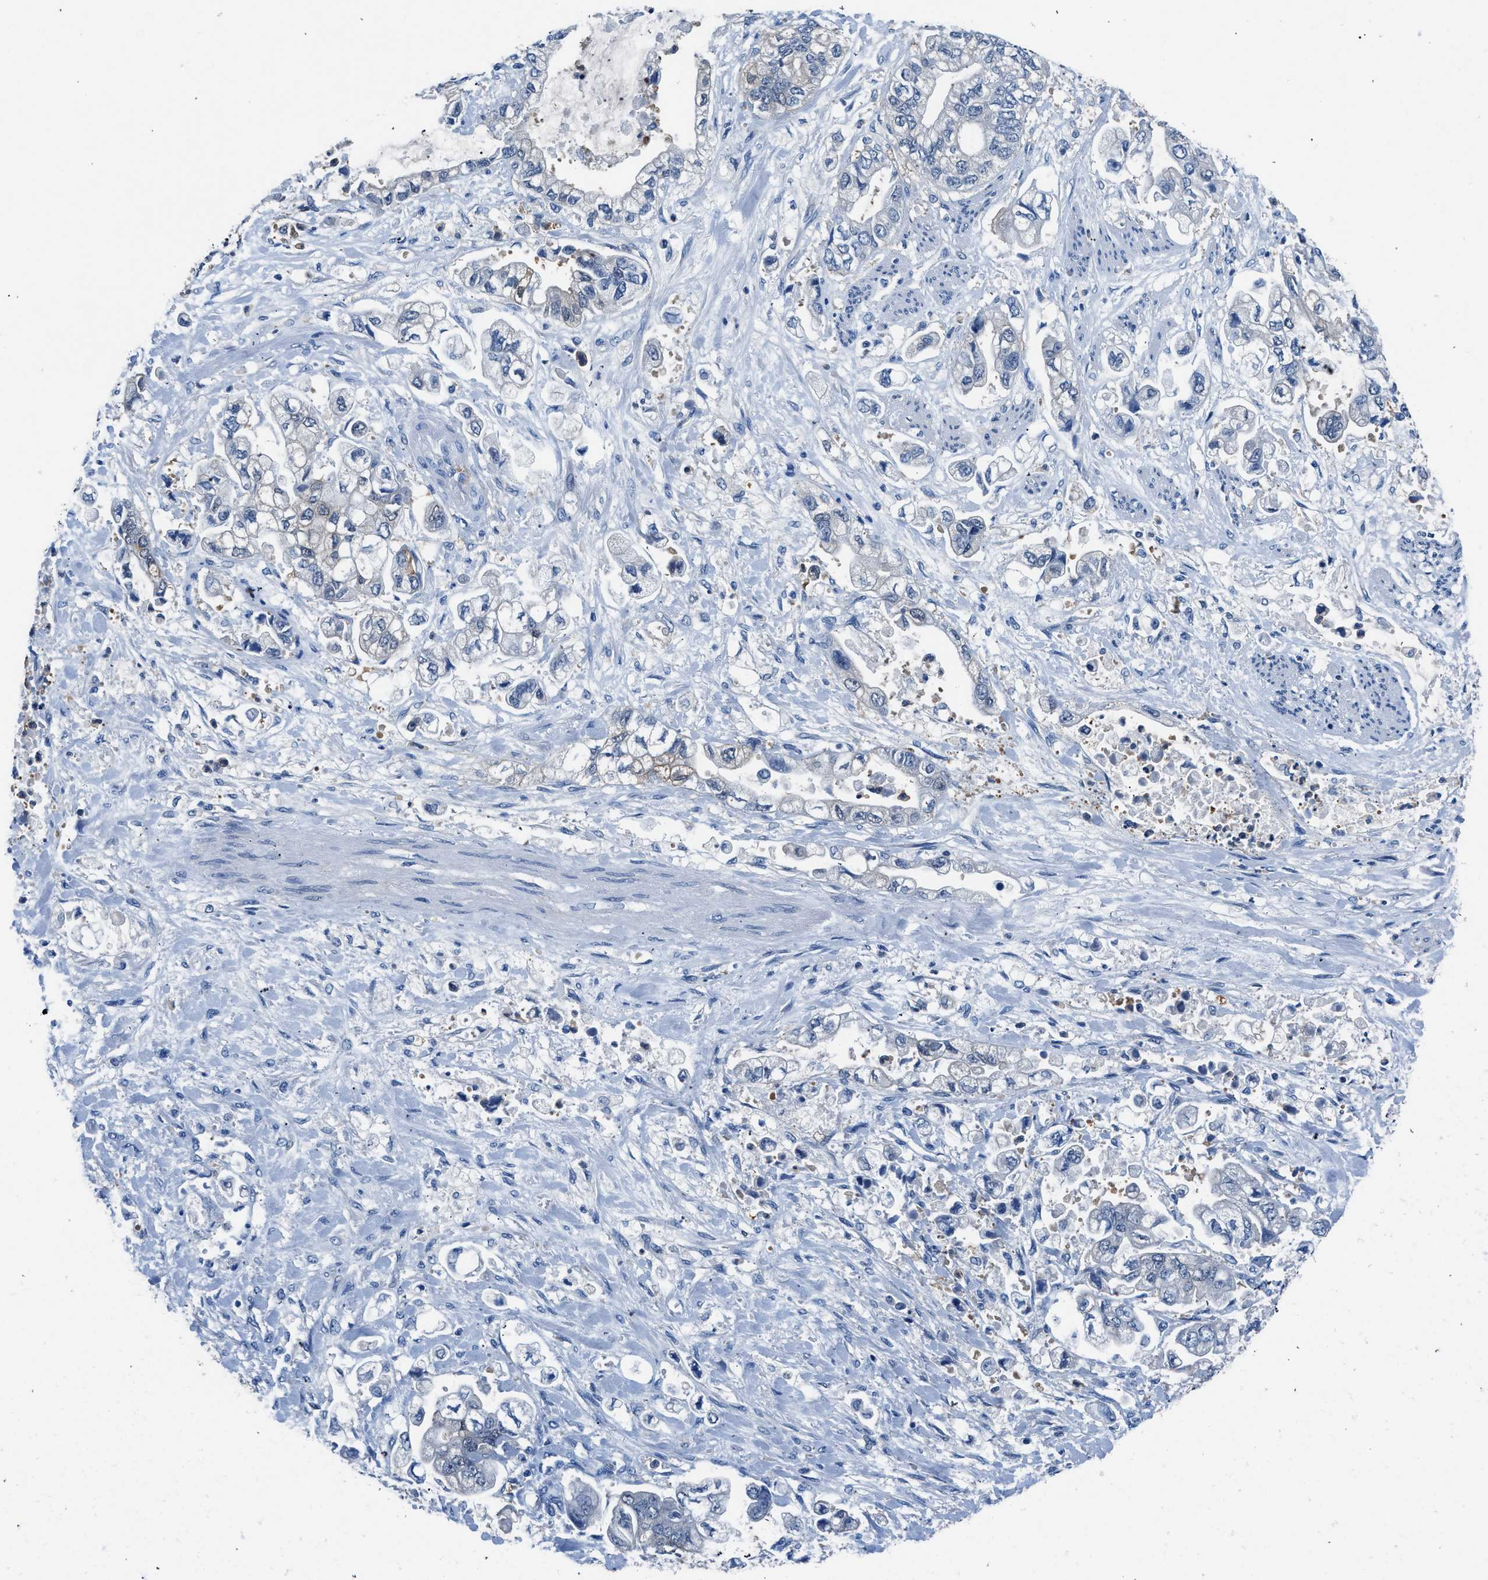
{"staining": {"intensity": "negative", "quantity": "none", "location": "none"}, "tissue": "stomach cancer", "cell_type": "Tumor cells", "image_type": "cancer", "snomed": [{"axis": "morphology", "description": "Normal tissue, NOS"}, {"axis": "morphology", "description": "Adenocarcinoma, NOS"}, {"axis": "topography", "description": "Stomach"}], "caption": "The photomicrograph exhibits no significant expression in tumor cells of stomach adenocarcinoma.", "gene": "FADS6", "patient": {"sex": "male", "age": 62}}